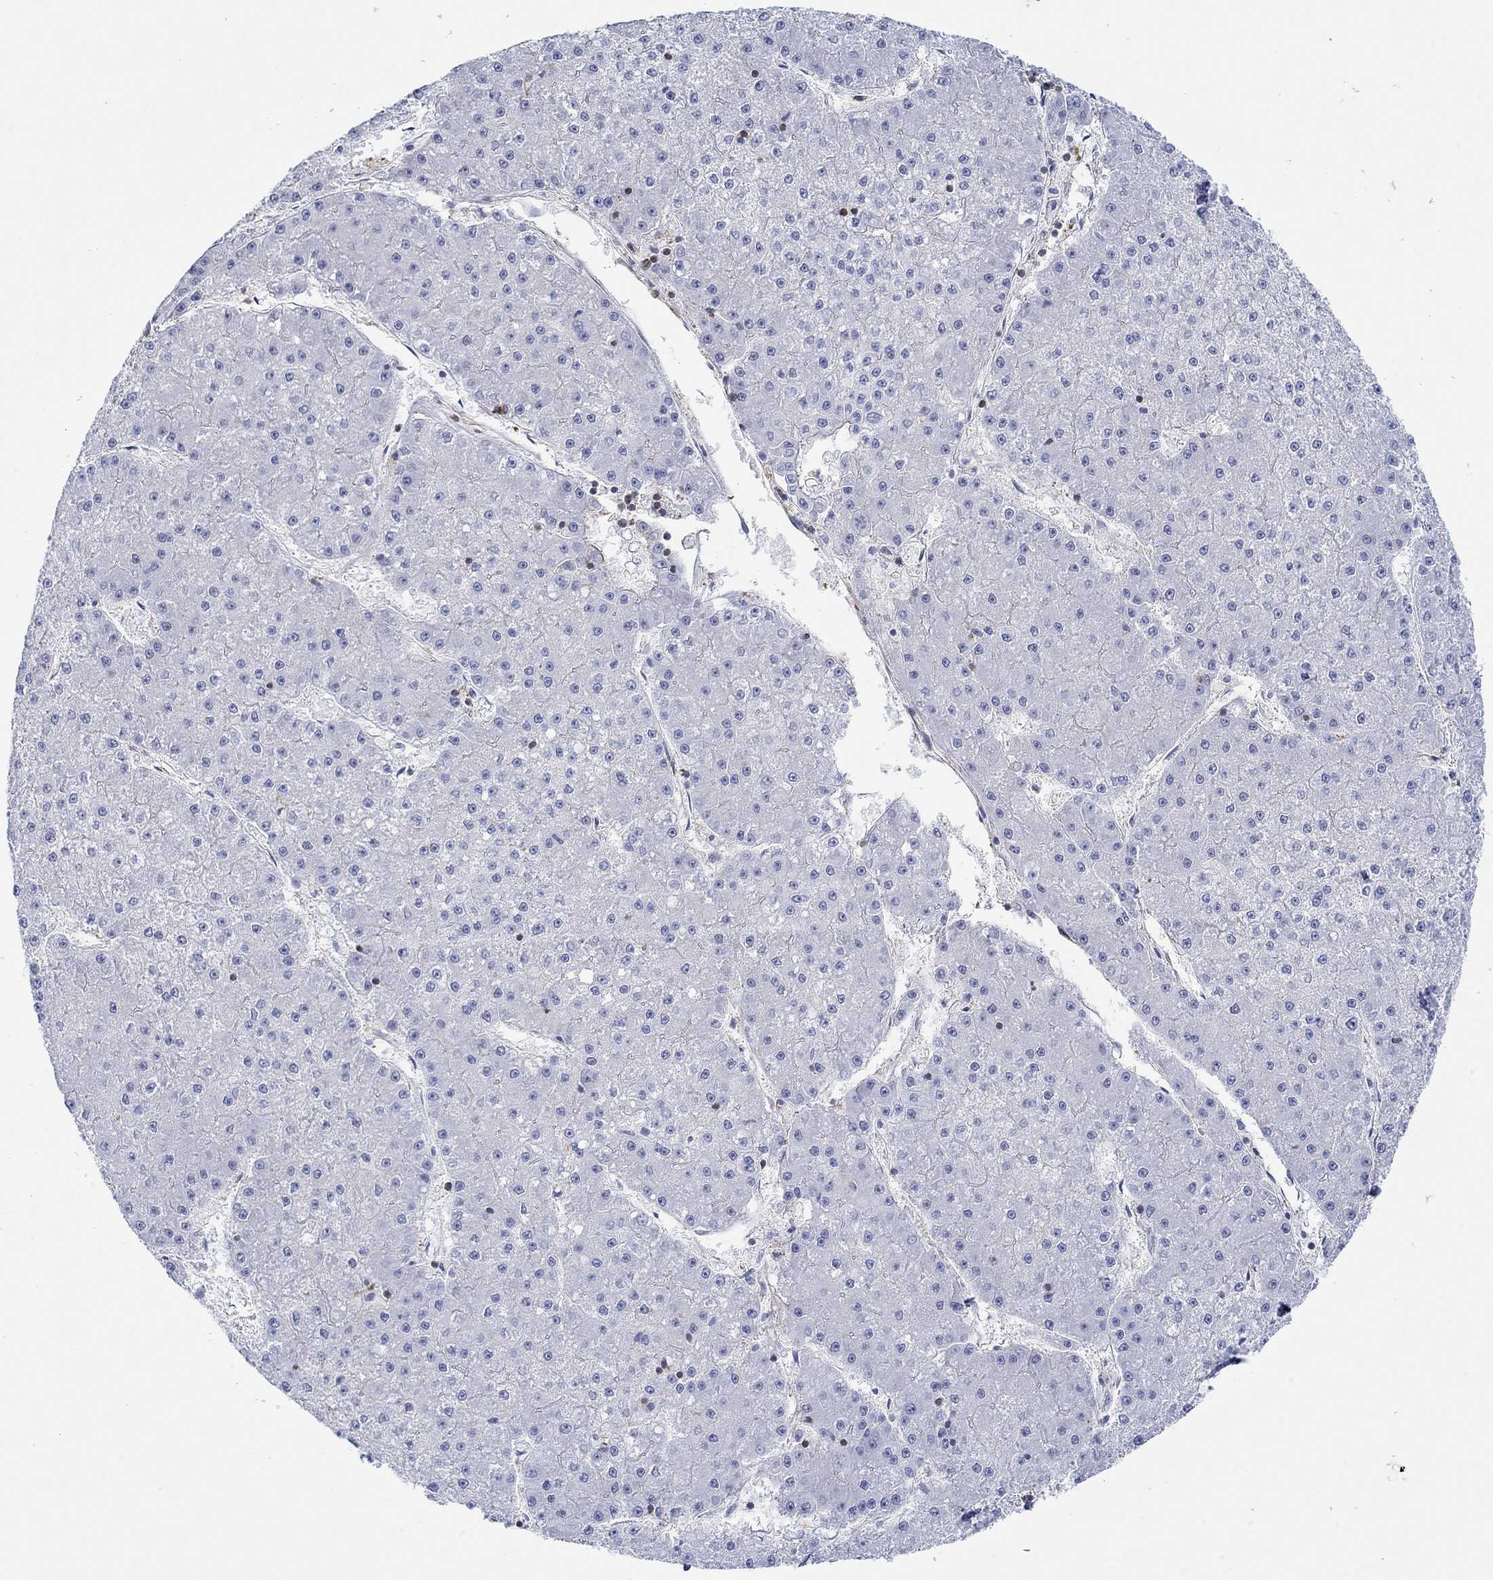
{"staining": {"intensity": "negative", "quantity": "none", "location": "none"}, "tissue": "liver cancer", "cell_type": "Tumor cells", "image_type": "cancer", "snomed": [{"axis": "morphology", "description": "Carcinoma, Hepatocellular, NOS"}, {"axis": "topography", "description": "Liver"}], "caption": "Immunohistochemistry (IHC) micrograph of neoplastic tissue: liver cancer stained with DAB (3,3'-diaminobenzidine) demonstrates no significant protein positivity in tumor cells.", "gene": "PPIL6", "patient": {"sex": "male", "age": 73}}